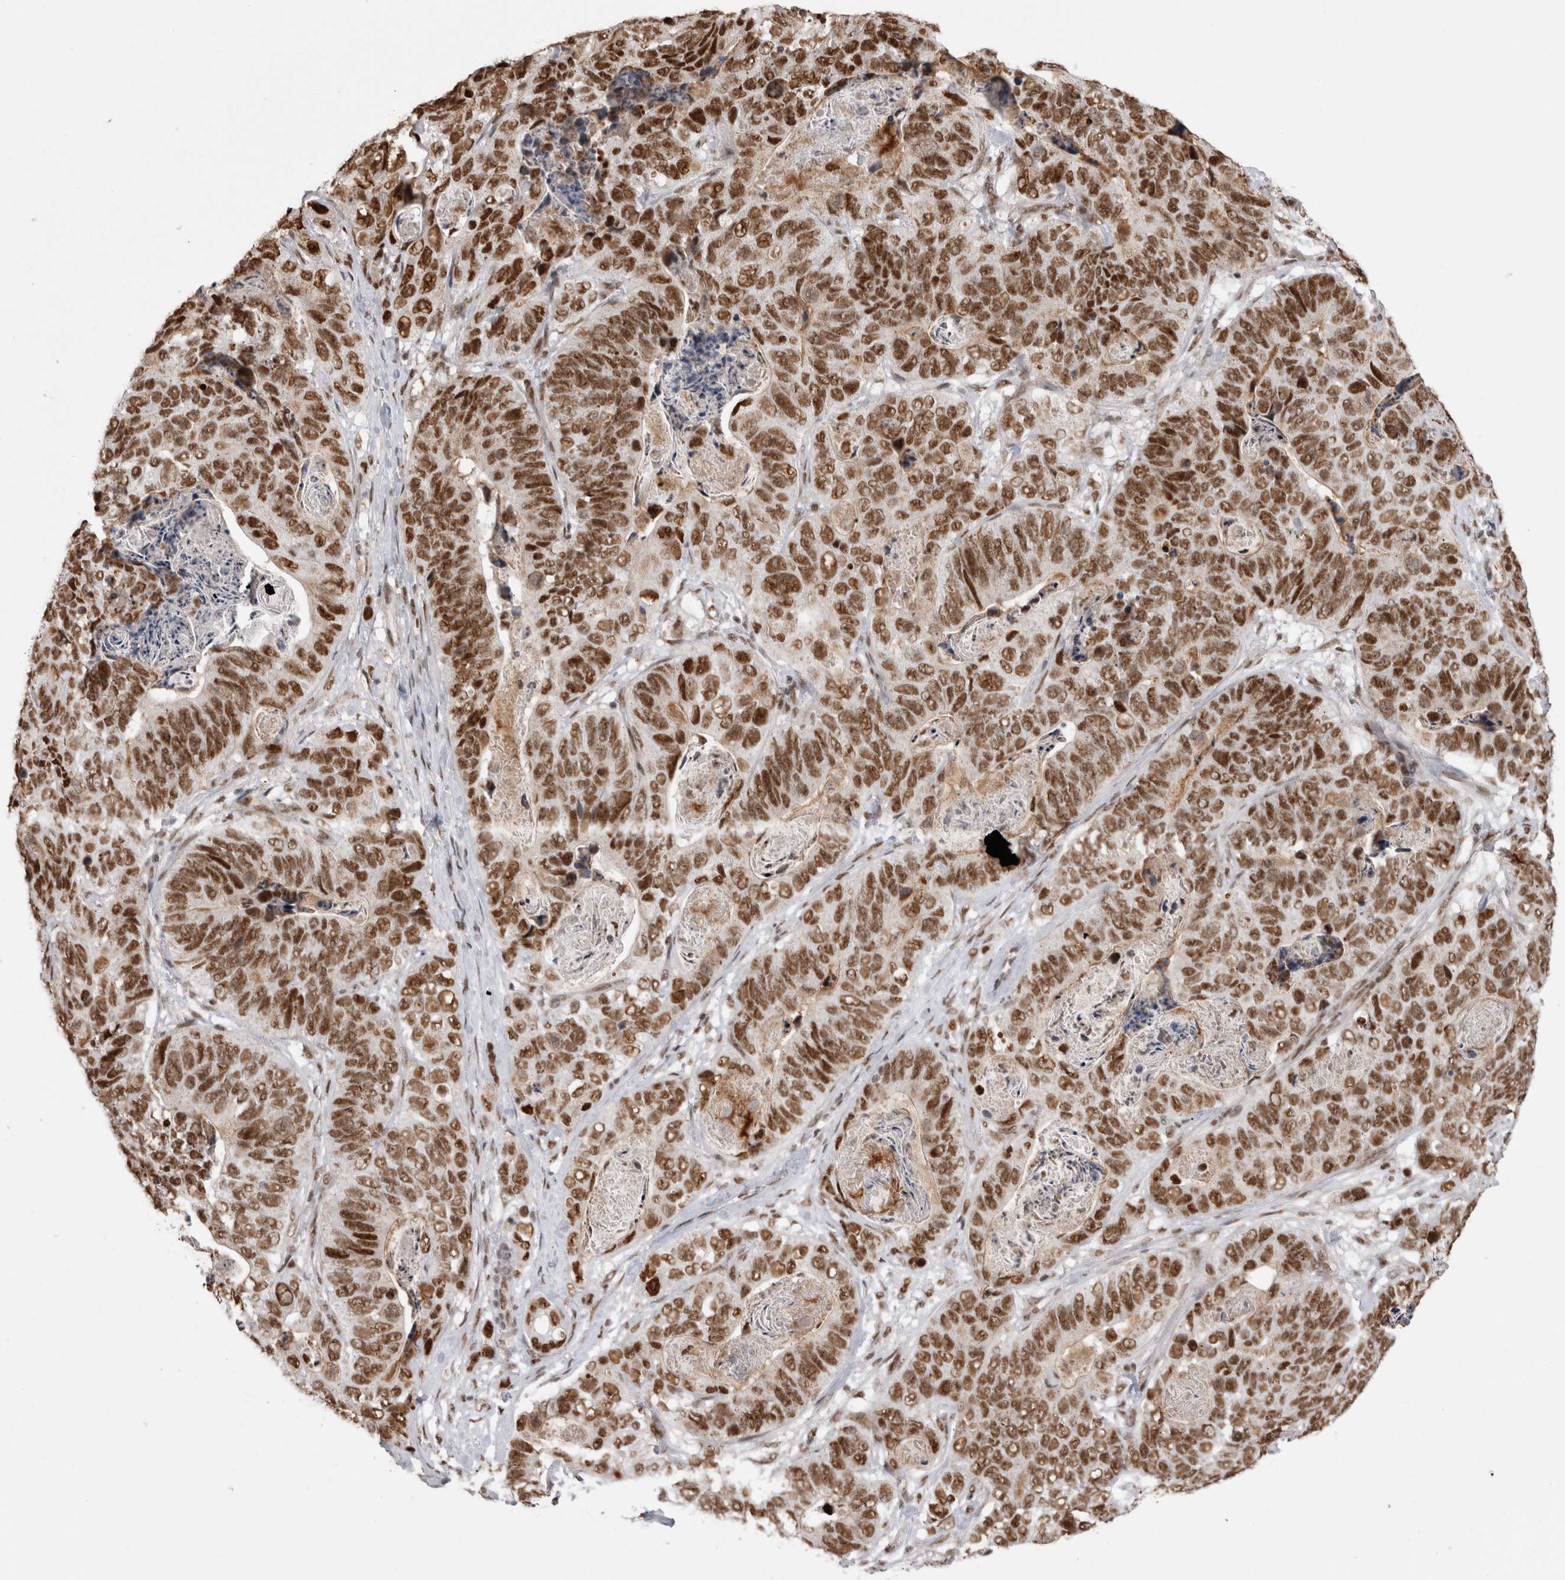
{"staining": {"intensity": "moderate", "quantity": ">75%", "location": "nuclear"}, "tissue": "stomach cancer", "cell_type": "Tumor cells", "image_type": "cancer", "snomed": [{"axis": "morphology", "description": "Normal tissue, NOS"}, {"axis": "morphology", "description": "Adenocarcinoma, NOS"}, {"axis": "topography", "description": "Stomach"}], "caption": "A histopathology image of human stomach adenocarcinoma stained for a protein exhibits moderate nuclear brown staining in tumor cells.", "gene": "EYA2", "patient": {"sex": "female", "age": 89}}